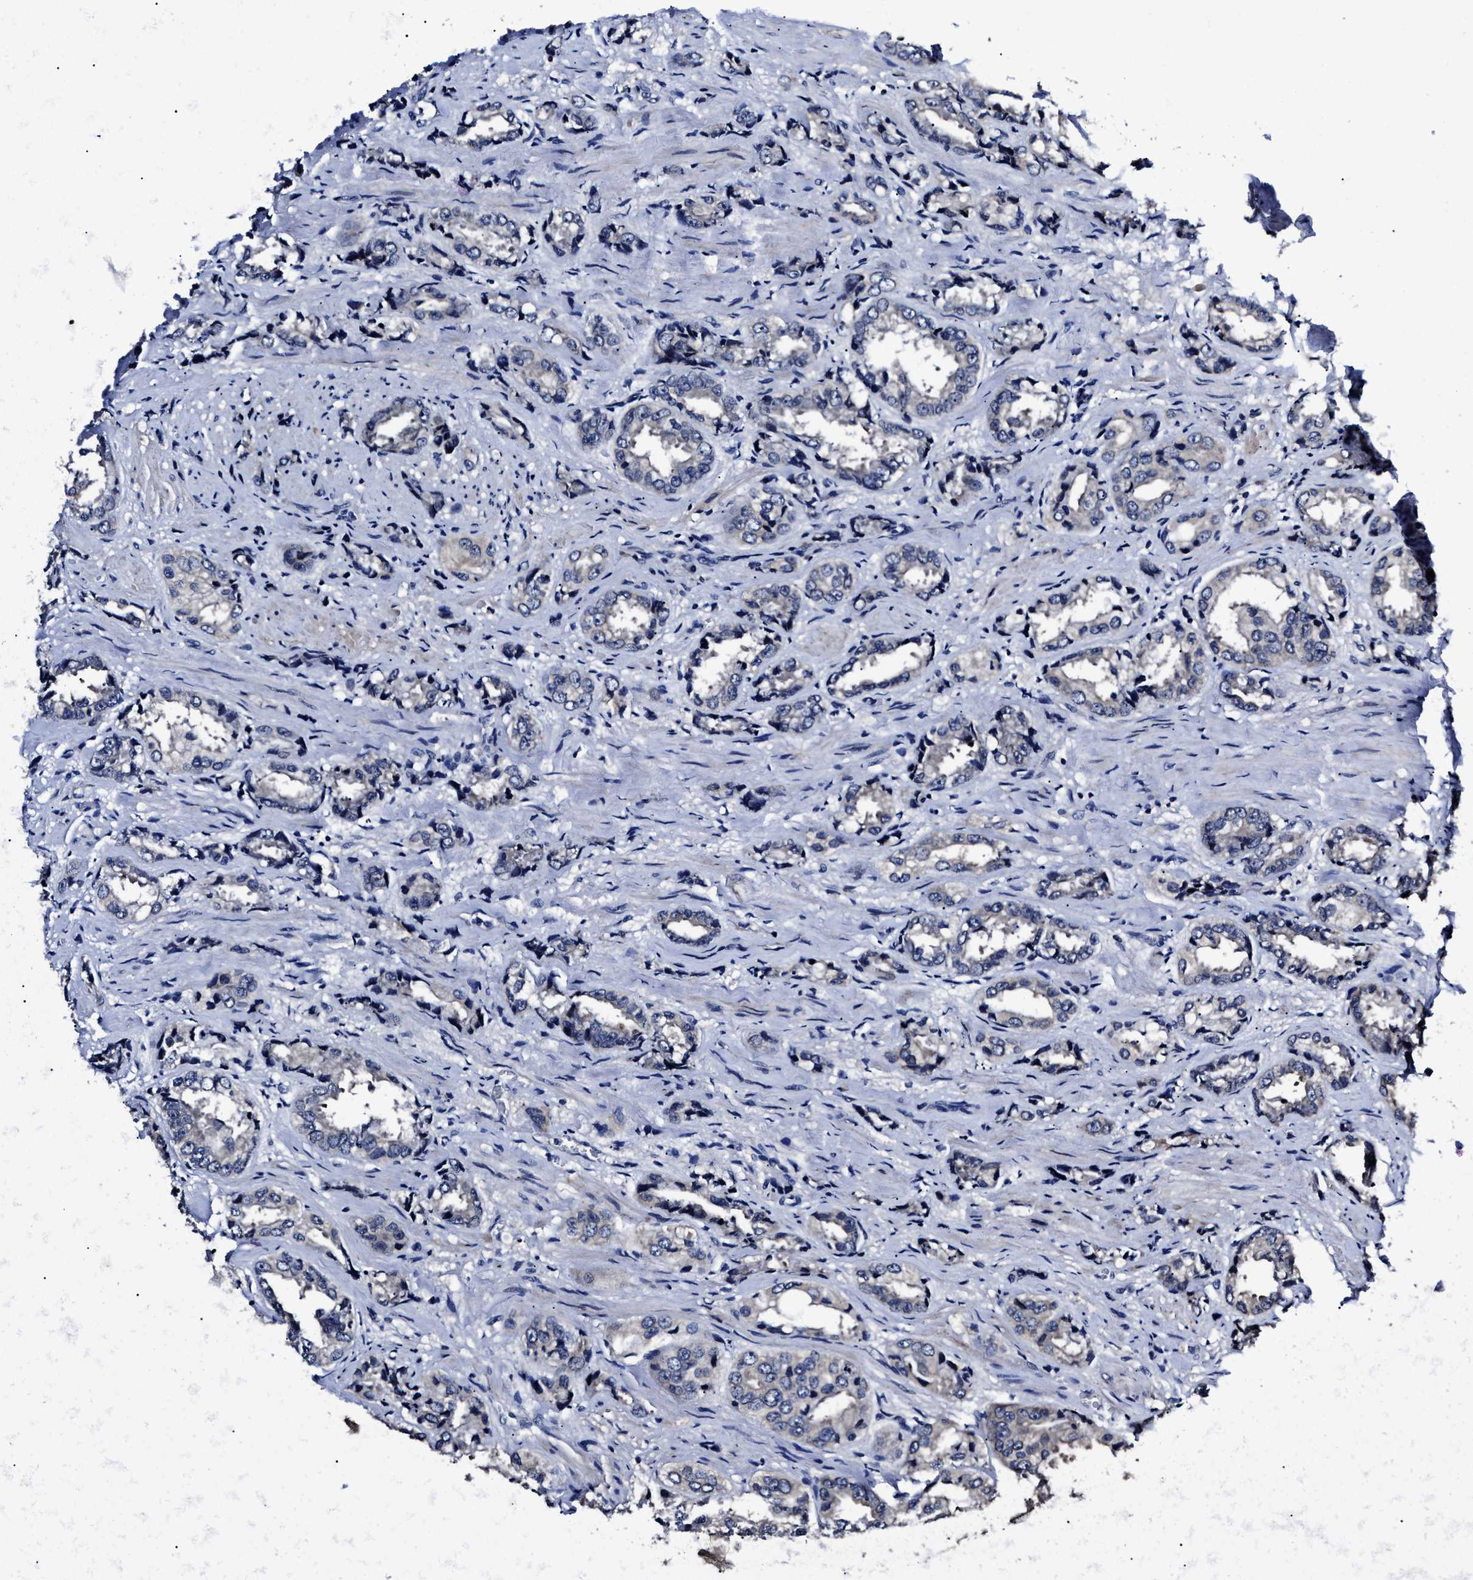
{"staining": {"intensity": "negative", "quantity": "none", "location": "none"}, "tissue": "prostate cancer", "cell_type": "Tumor cells", "image_type": "cancer", "snomed": [{"axis": "morphology", "description": "Adenocarcinoma, High grade"}, {"axis": "topography", "description": "Prostate"}], "caption": "High power microscopy histopathology image of an immunohistochemistry photomicrograph of prostate cancer (high-grade adenocarcinoma), revealing no significant positivity in tumor cells.", "gene": "OLFML2A", "patient": {"sex": "male", "age": 61}}